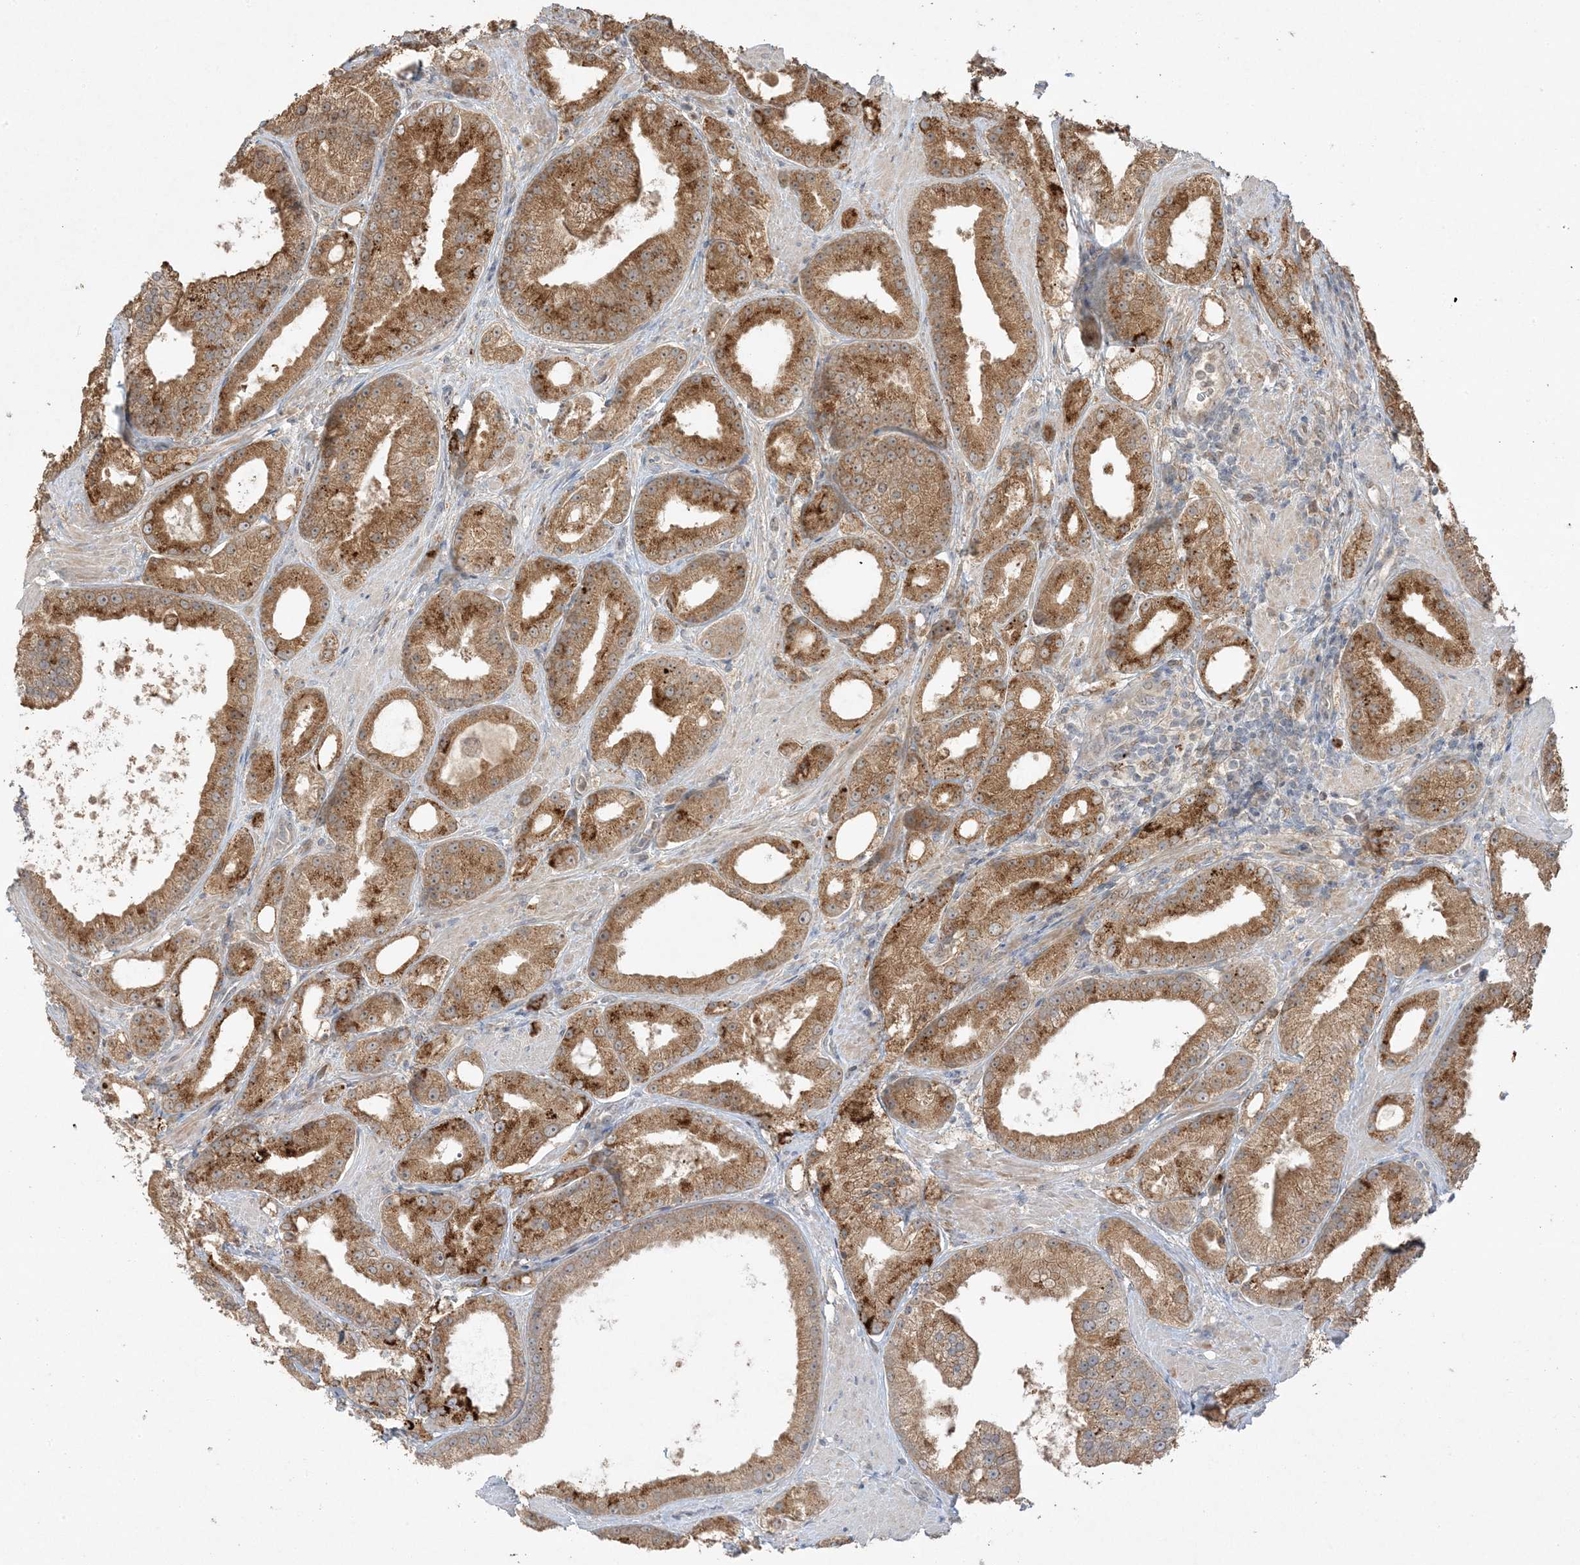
{"staining": {"intensity": "moderate", "quantity": ">75%", "location": "cytoplasmic/membranous"}, "tissue": "prostate cancer", "cell_type": "Tumor cells", "image_type": "cancer", "snomed": [{"axis": "morphology", "description": "Adenocarcinoma, Low grade"}, {"axis": "topography", "description": "Prostate"}], "caption": "This micrograph shows immunohistochemistry (IHC) staining of low-grade adenocarcinoma (prostate), with medium moderate cytoplasmic/membranous staining in approximately >75% of tumor cells.", "gene": "ZBTB41", "patient": {"sex": "male", "age": 67}}